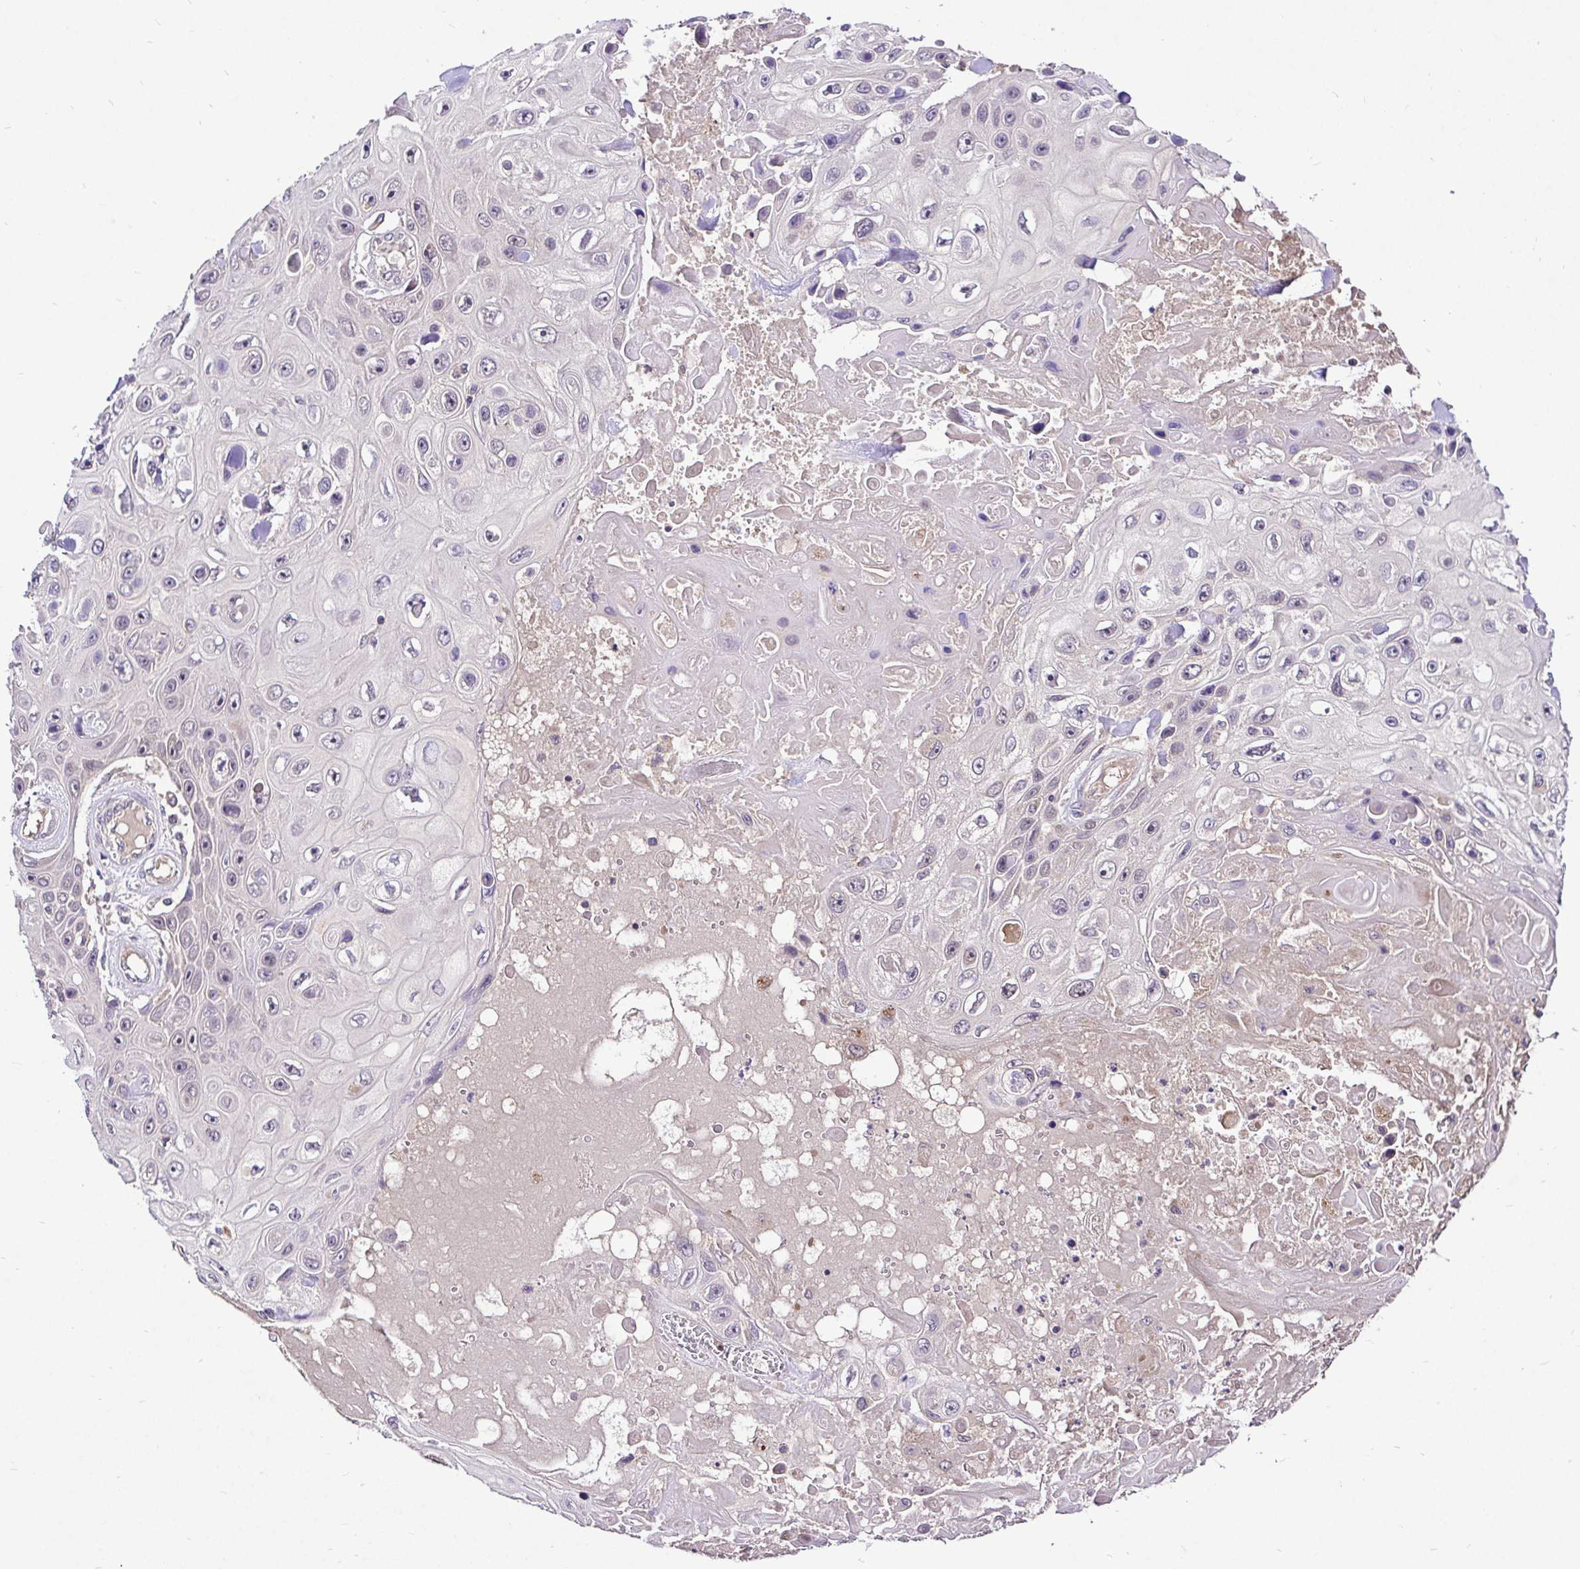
{"staining": {"intensity": "negative", "quantity": "none", "location": "none"}, "tissue": "skin cancer", "cell_type": "Tumor cells", "image_type": "cancer", "snomed": [{"axis": "morphology", "description": "Squamous cell carcinoma, NOS"}, {"axis": "topography", "description": "Skin"}], "caption": "Immunohistochemical staining of human skin cancer shows no significant positivity in tumor cells.", "gene": "UBE2M", "patient": {"sex": "male", "age": 82}}